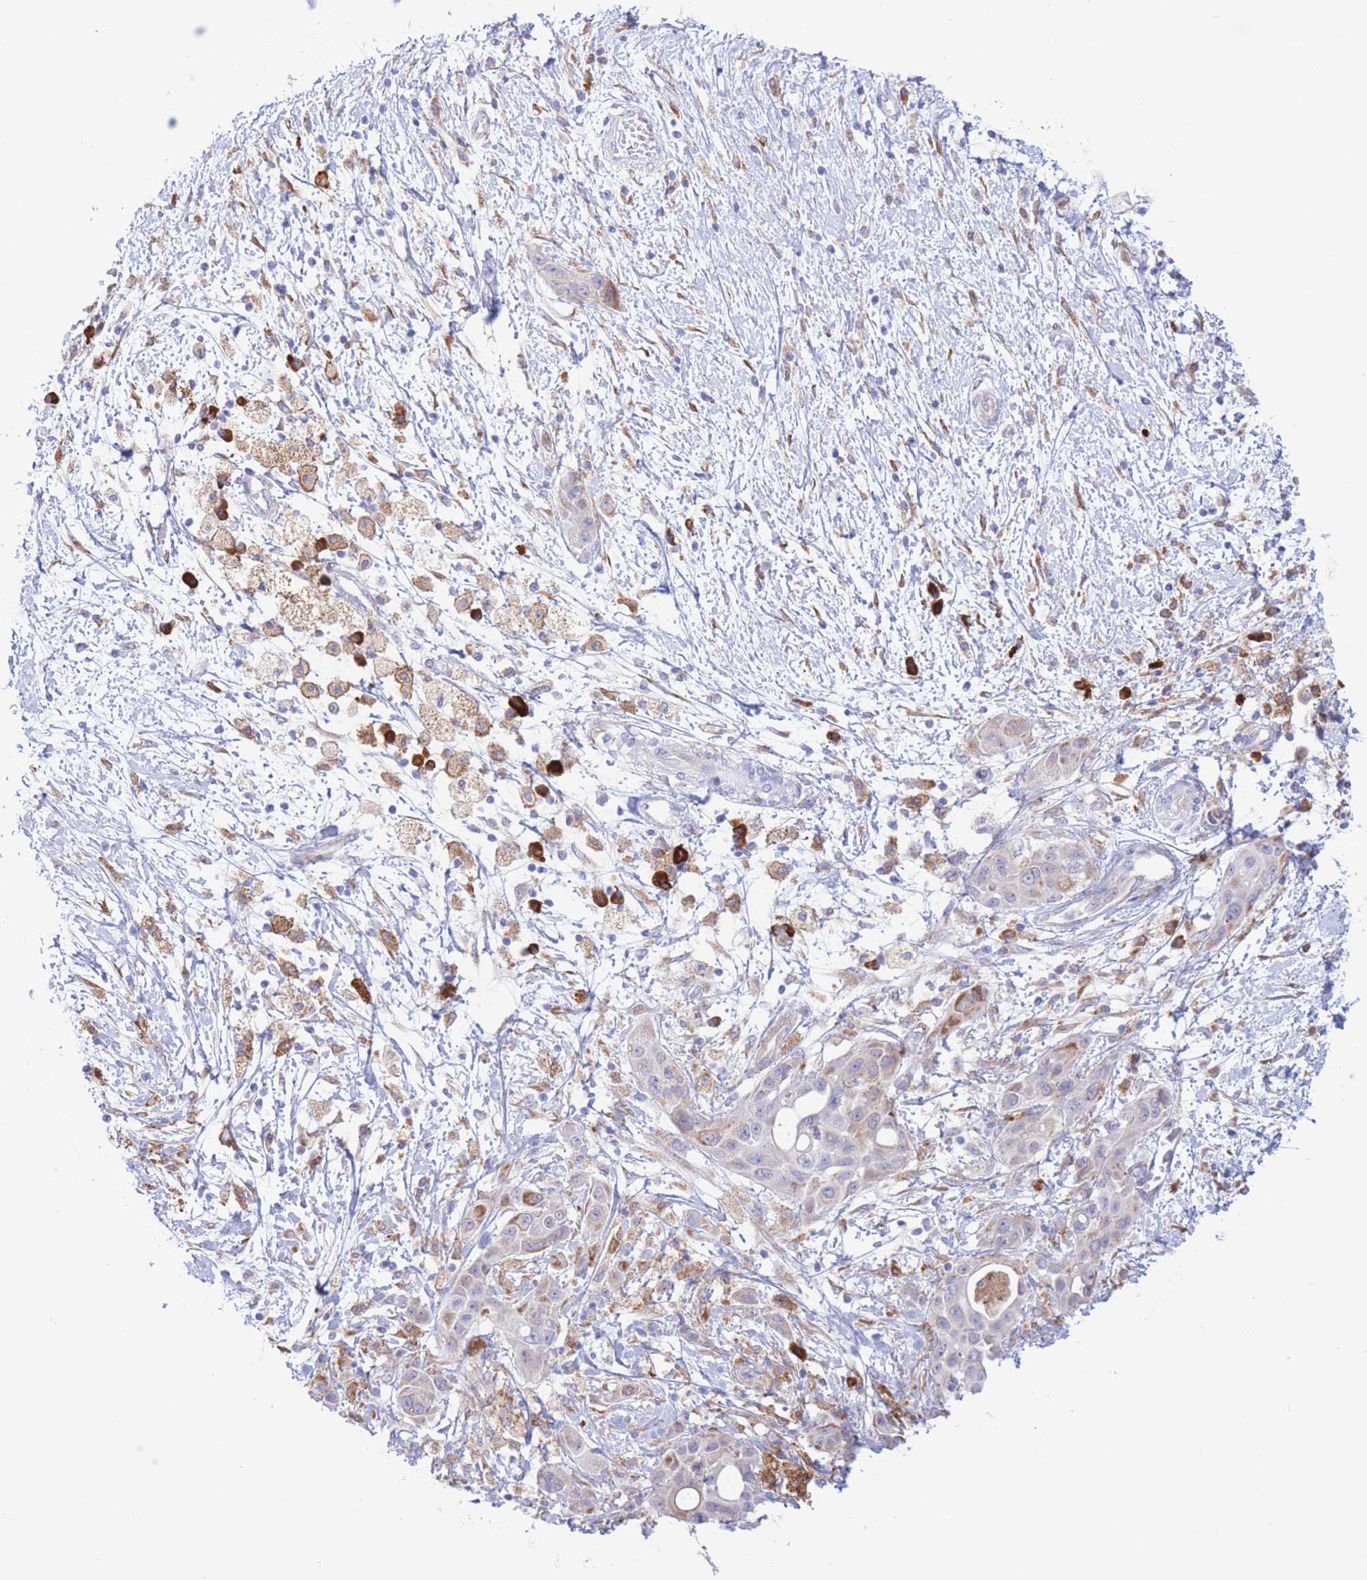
{"staining": {"intensity": "negative", "quantity": "none", "location": "none"}, "tissue": "pancreatic cancer", "cell_type": "Tumor cells", "image_type": "cancer", "snomed": [{"axis": "morphology", "description": "Adenocarcinoma, NOS"}, {"axis": "topography", "description": "Pancreas"}], "caption": "IHC micrograph of neoplastic tissue: pancreatic cancer (adenocarcinoma) stained with DAB (3,3'-diaminobenzidine) exhibits no significant protein positivity in tumor cells.", "gene": "MYDGF", "patient": {"sex": "male", "age": 68}}